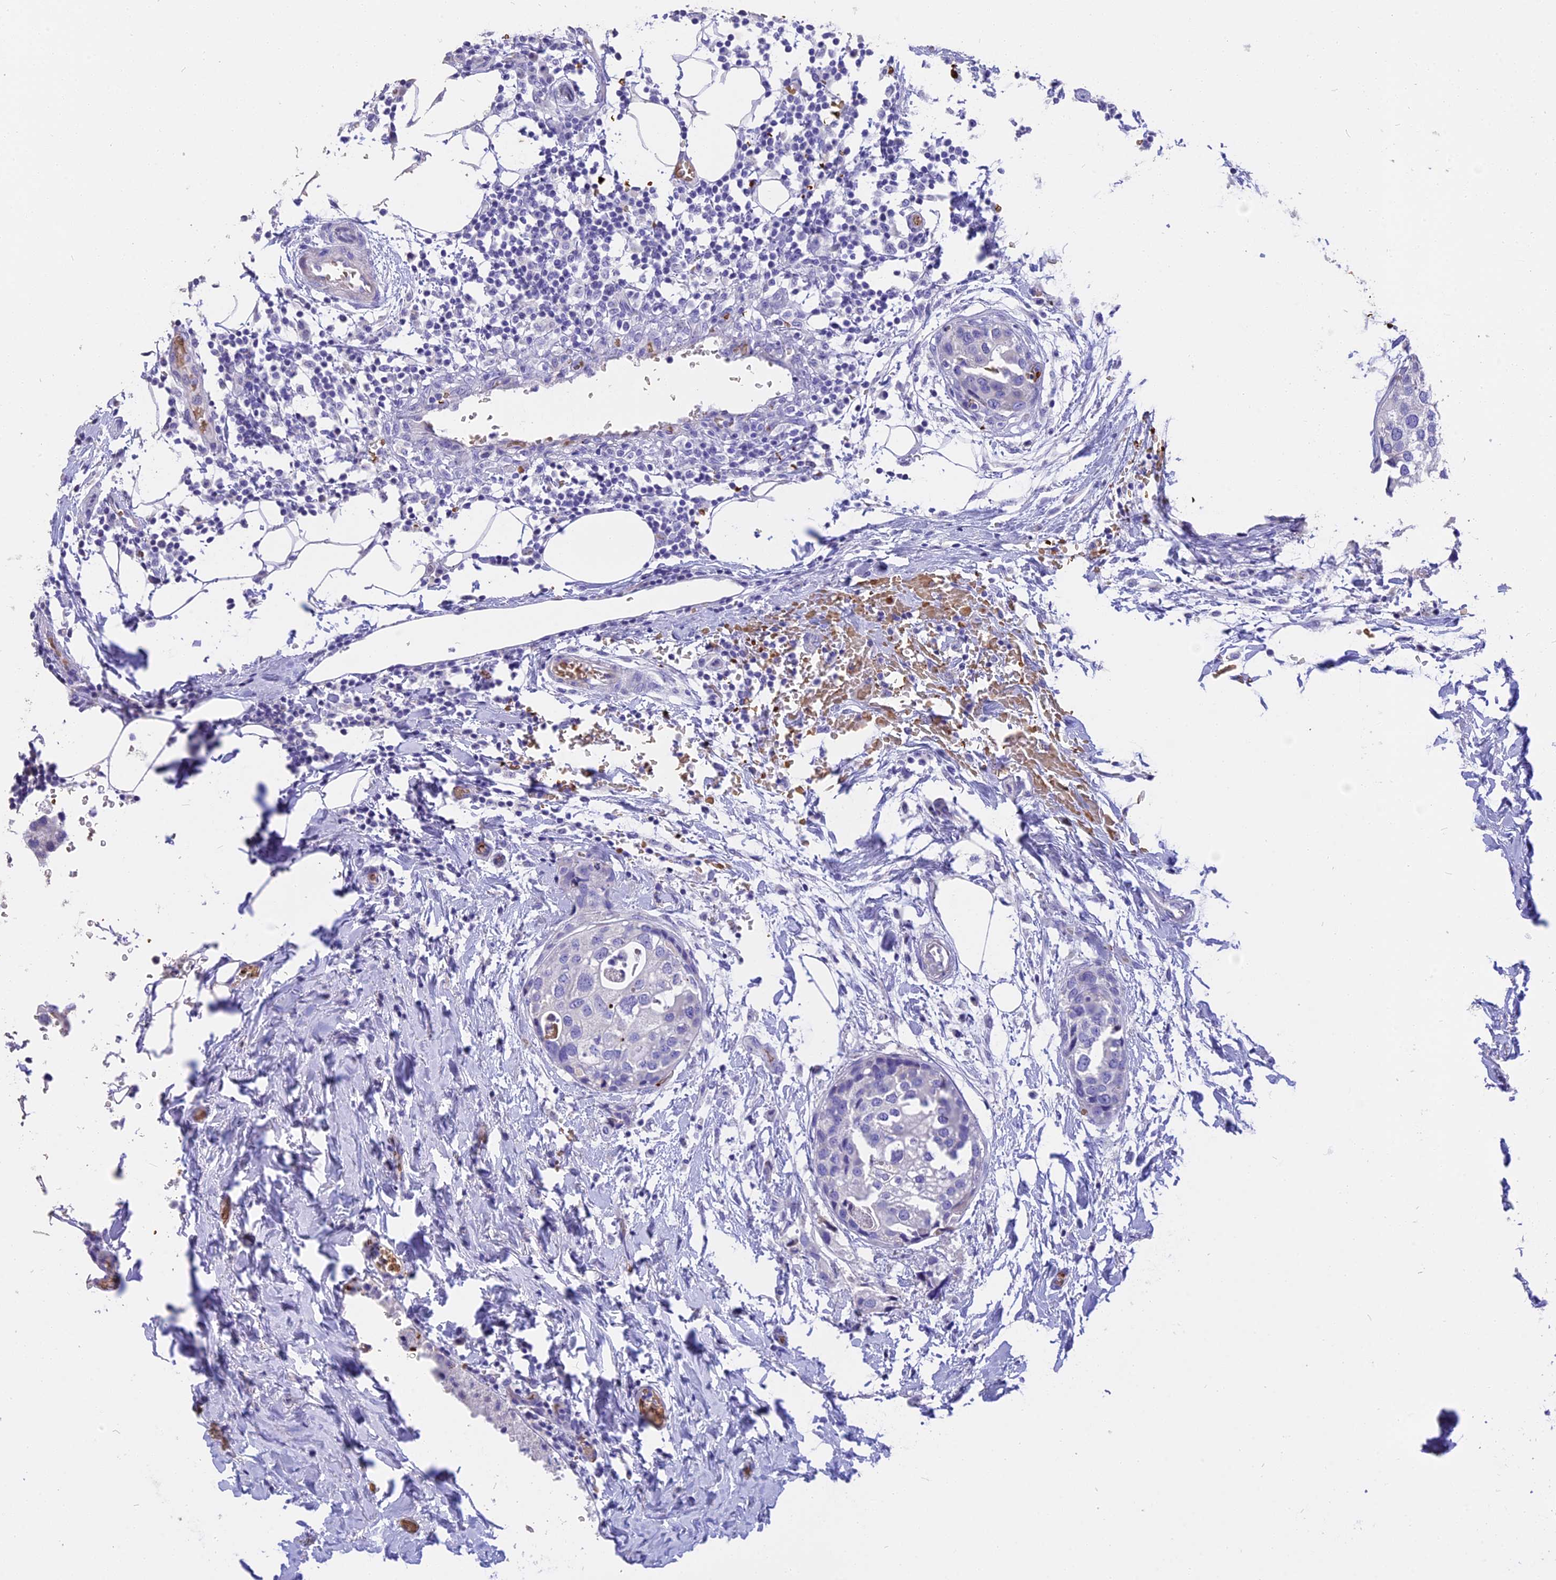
{"staining": {"intensity": "negative", "quantity": "none", "location": "none"}, "tissue": "urothelial cancer", "cell_type": "Tumor cells", "image_type": "cancer", "snomed": [{"axis": "morphology", "description": "Urothelial carcinoma, High grade"}, {"axis": "topography", "description": "Urinary bladder"}], "caption": "IHC image of urothelial cancer stained for a protein (brown), which exhibits no positivity in tumor cells.", "gene": "TNNC2", "patient": {"sex": "male", "age": 64}}